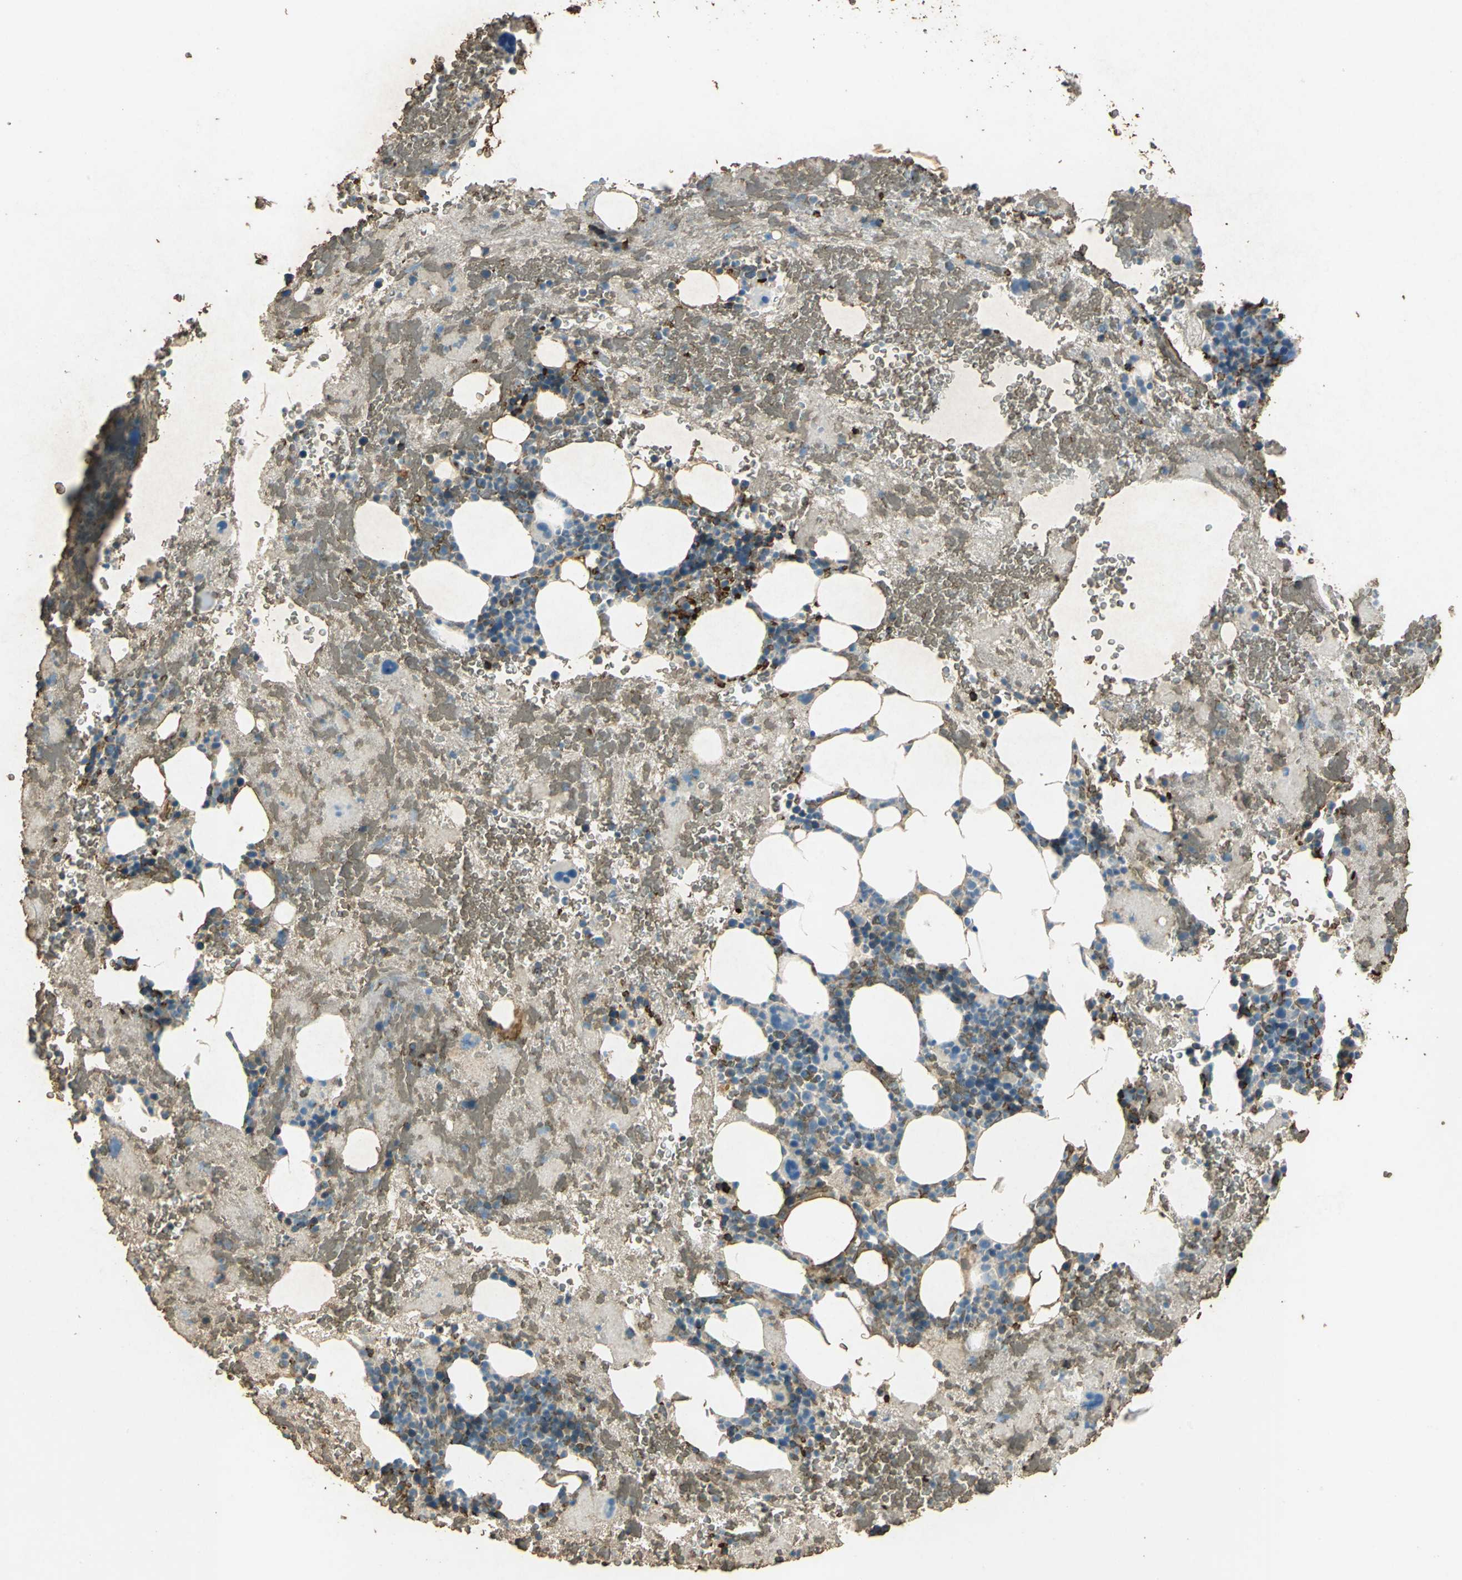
{"staining": {"intensity": "strong", "quantity": "25%-75%", "location": "cytoplasmic/membranous"}, "tissue": "bone marrow", "cell_type": "Hematopoietic cells", "image_type": "normal", "snomed": [{"axis": "morphology", "description": "Normal tissue, NOS"}, {"axis": "topography", "description": "Bone marrow"}], "caption": "High-power microscopy captured an immunohistochemistry photomicrograph of normal bone marrow, revealing strong cytoplasmic/membranous positivity in about 25%-75% of hematopoietic cells.", "gene": "TRAPPC2", "patient": {"sex": "male", "age": 76}}